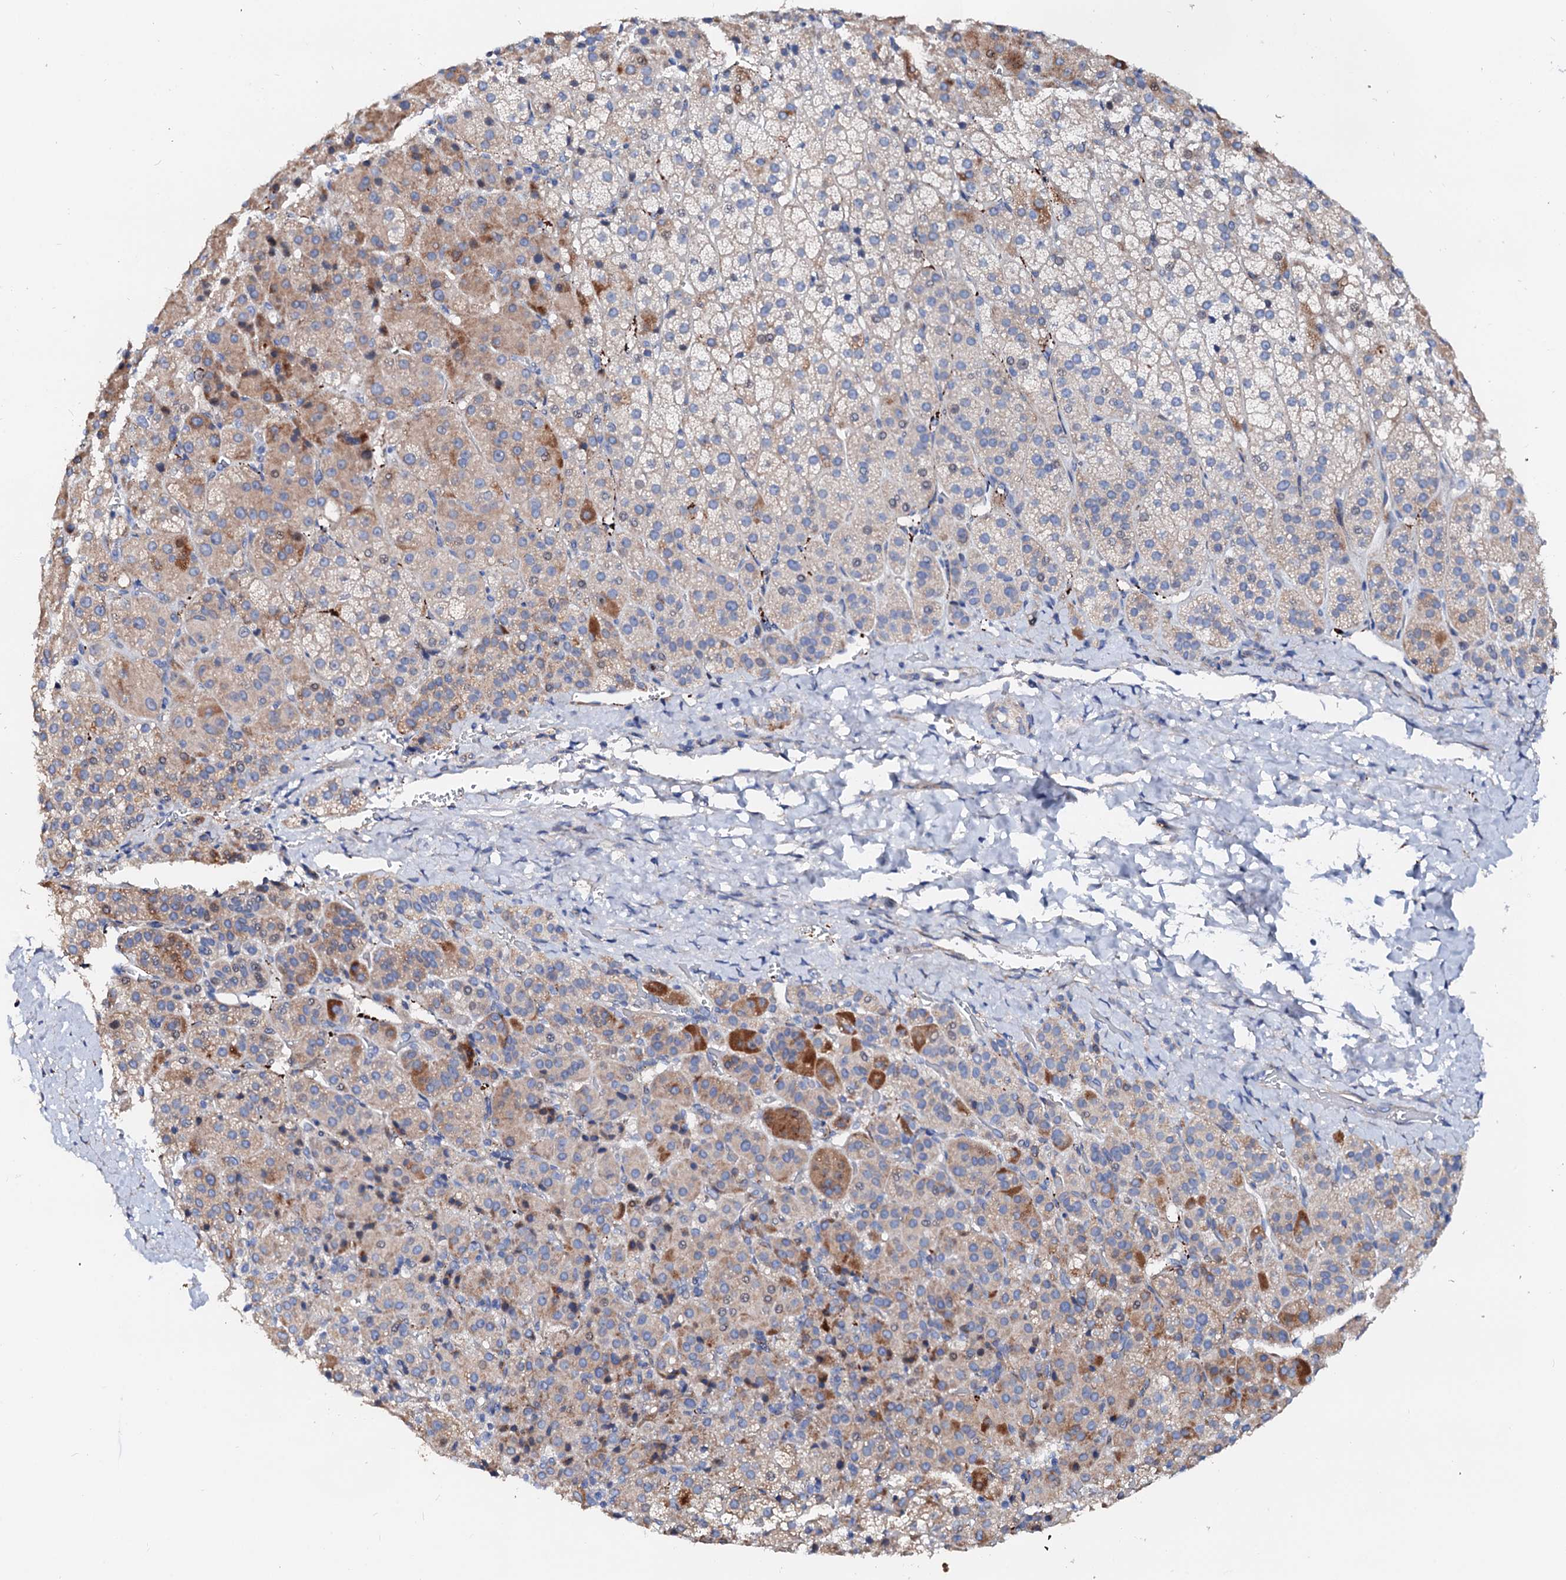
{"staining": {"intensity": "moderate", "quantity": "<25%", "location": "cytoplasmic/membranous"}, "tissue": "adrenal gland", "cell_type": "Glandular cells", "image_type": "normal", "snomed": [{"axis": "morphology", "description": "Normal tissue, NOS"}, {"axis": "topography", "description": "Adrenal gland"}], "caption": "Glandular cells demonstrate low levels of moderate cytoplasmic/membranous staining in about <25% of cells in benign human adrenal gland. Using DAB (brown) and hematoxylin (blue) stains, captured at high magnification using brightfield microscopy.", "gene": "SLC10A7", "patient": {"sex": "female", "age": 57}}